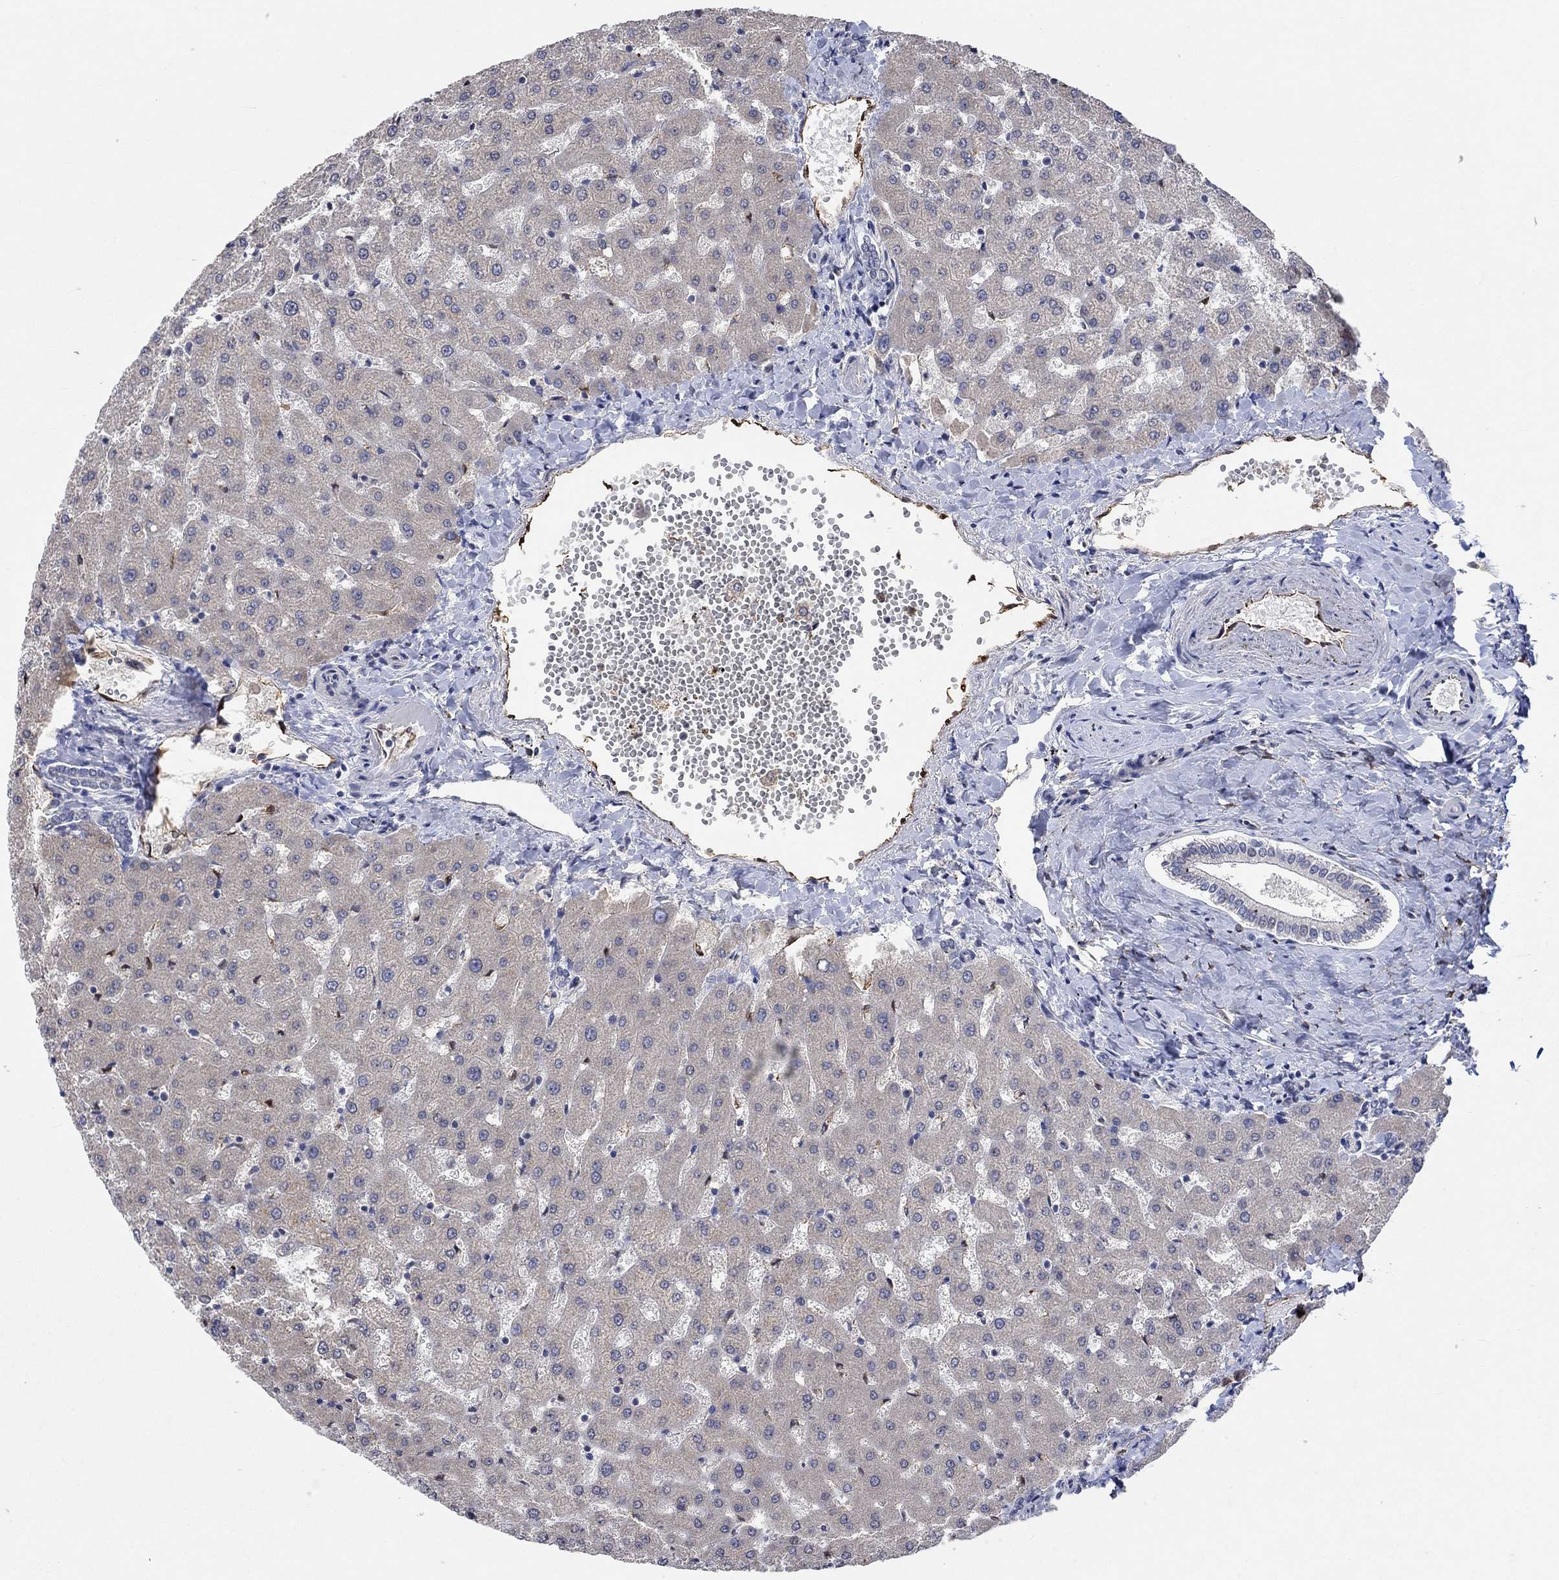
{"staining": {"intensity": "negative", "quantity": "none", "location": "none"}, "tissue": "liver", "cell_type": "Cholangiocytes", "image_type": "normal", "snomed": [{"axis": "morphology", "description": "Normal tissue, NOS"}, {"axis": "topography", "description": "Liver"}], "caption": "This photomicrograph is of normal liver stained with IHC to label a protein in brown with the nuclei are counter-stained blue. There is no expression in cholangiocytes.", "gene": "TGM2", "patient": {"sex": "female", "age": 50}}